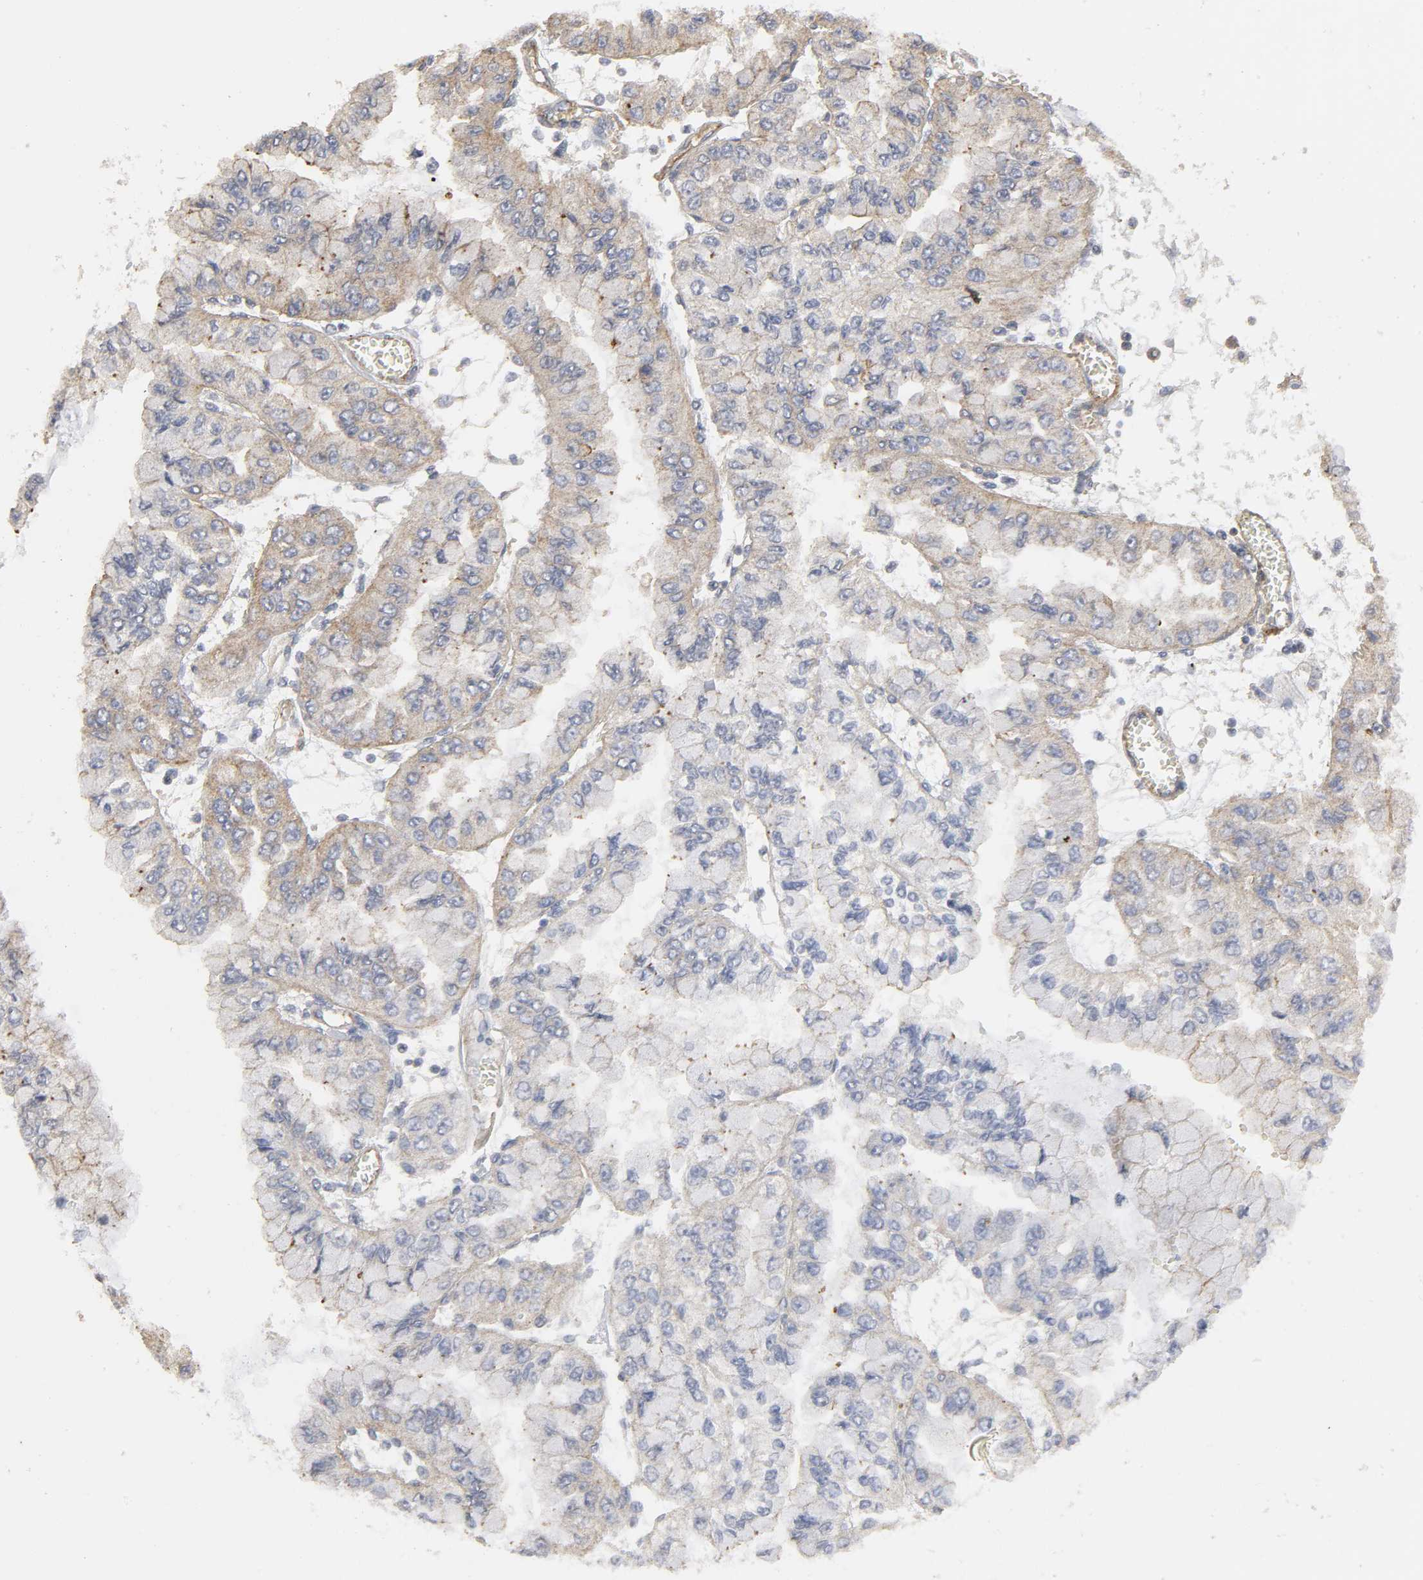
{"staining": {"intensity": "moderate", "quantity": "25%-75%", "location": "cytoplasmic/membranous"}, "tissue": "liver cancer", "cell_type": "Tumor cells", "image_type": "cancer", "snomed": [{"axis": "morphology", "description": "Cholangiocarcinoma"}, {"axis": "topography", "description": "Liver"}], "caption": "Brown immunohistochemical staining in liver cancer (cholangiocarcinoma) reveals moderate cytoplasmic/membranous expression in about 25%-75% of tumor cells.", "gene": "SH3GLB1", "patient": {"sex": "female", "age": 79}}